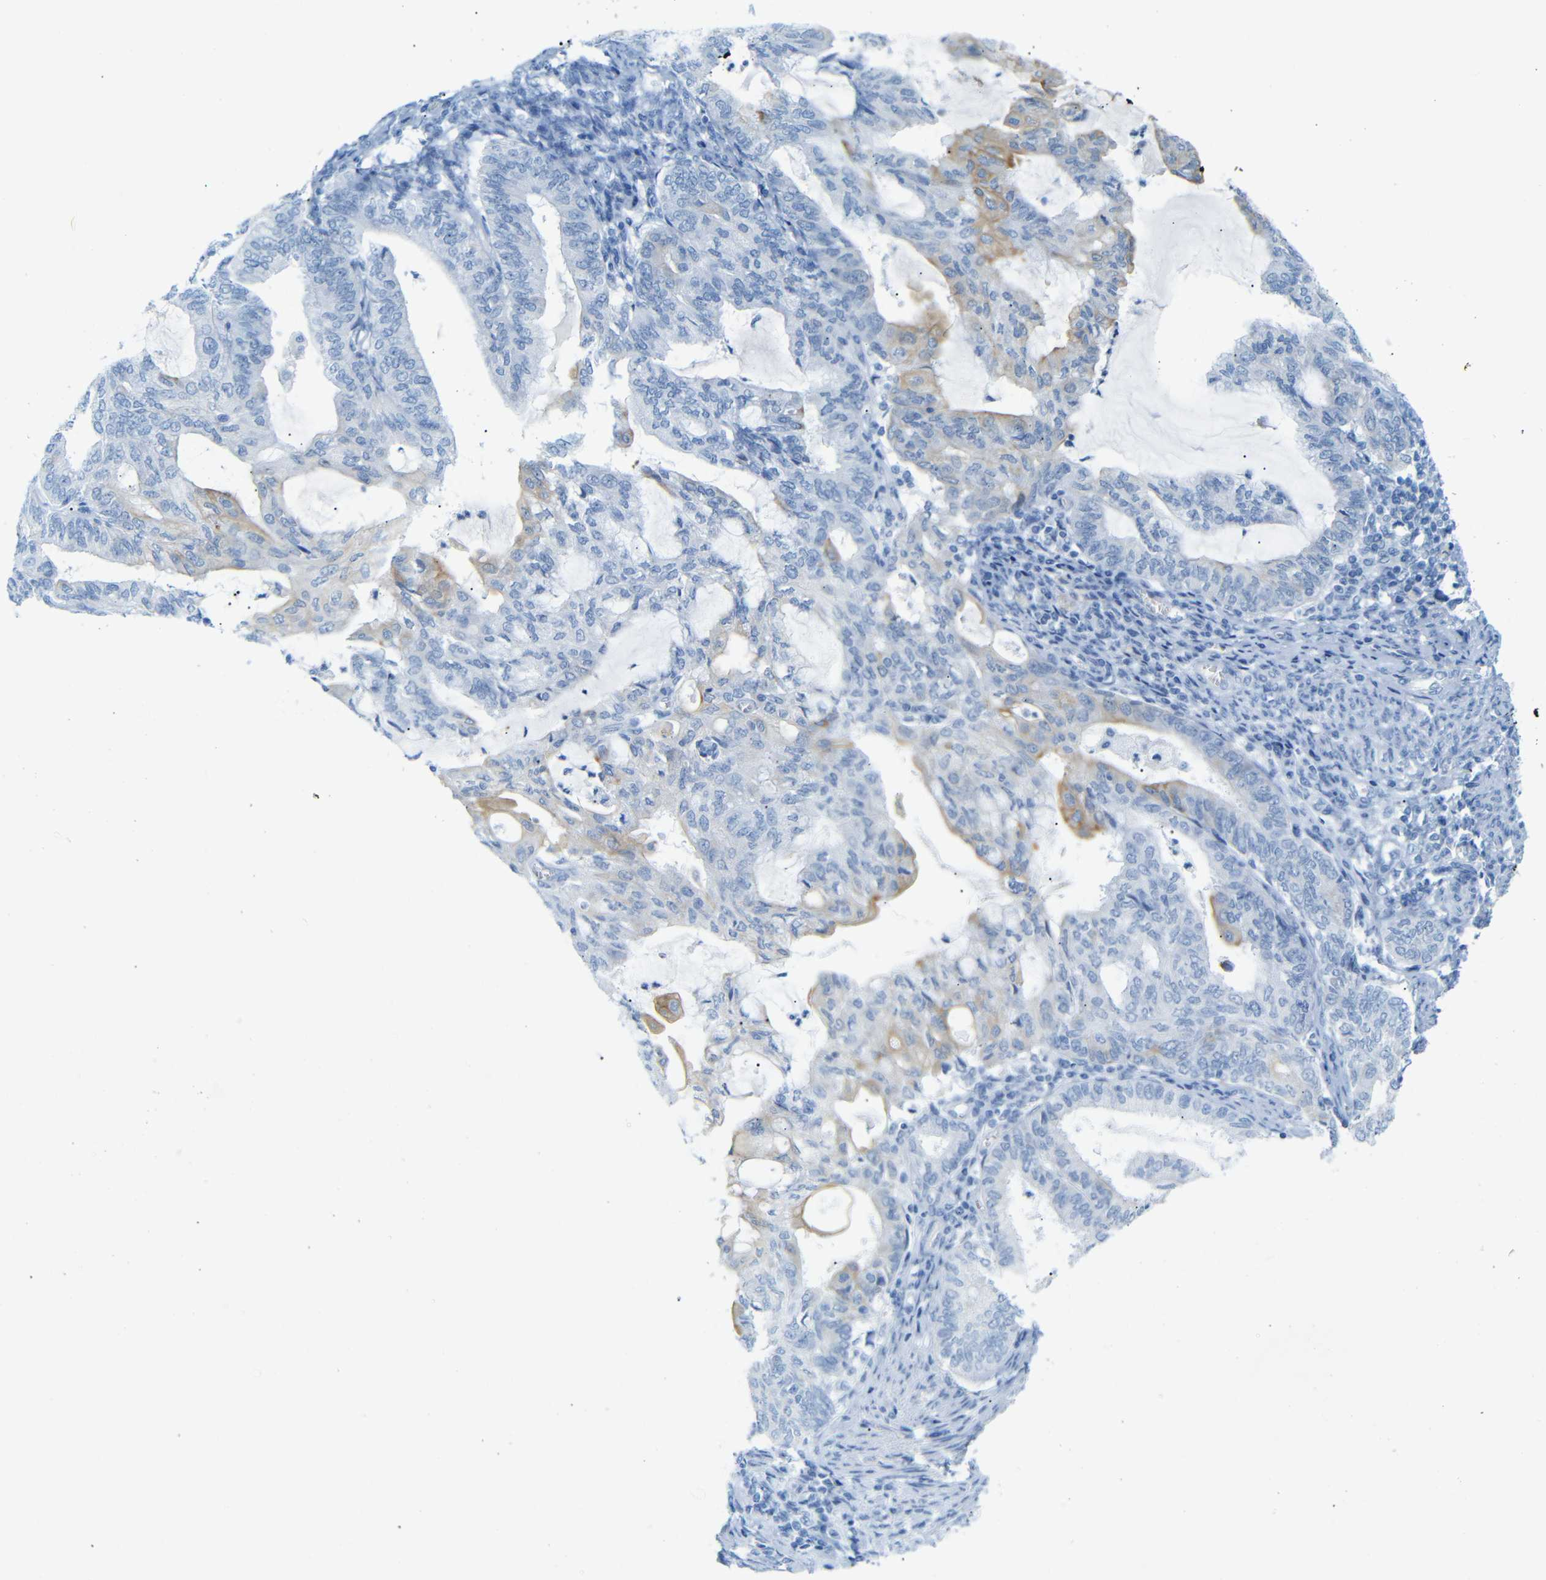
{"staining": {"intensity": "moderate", "quantity": "<25%", "location": "cytoplasmic/membranous"}, "tissue": "endometrial cancer", "cell_type": "Tumor cells", "image_type": "cancer", "snomed": [{"axis": "morphology", "description": "Adenocarcinoma, NOS"}, {"axis": "topography", "description": "Endometrium"}], "caption": "Endometrial cancer stained with DAB (3,3'-diaminobenzidine) immunohistochemistry reveals low levels of moderate cytoplasmic/membranous positivity in approximately <25% of tumor cells. (DAB (3,3'-diaminobenzidine) IHC, brown staining for protein, blue staining for nuclei).", "gene": "DYNAP", "patient": {"sex": "female", "age": 86}}